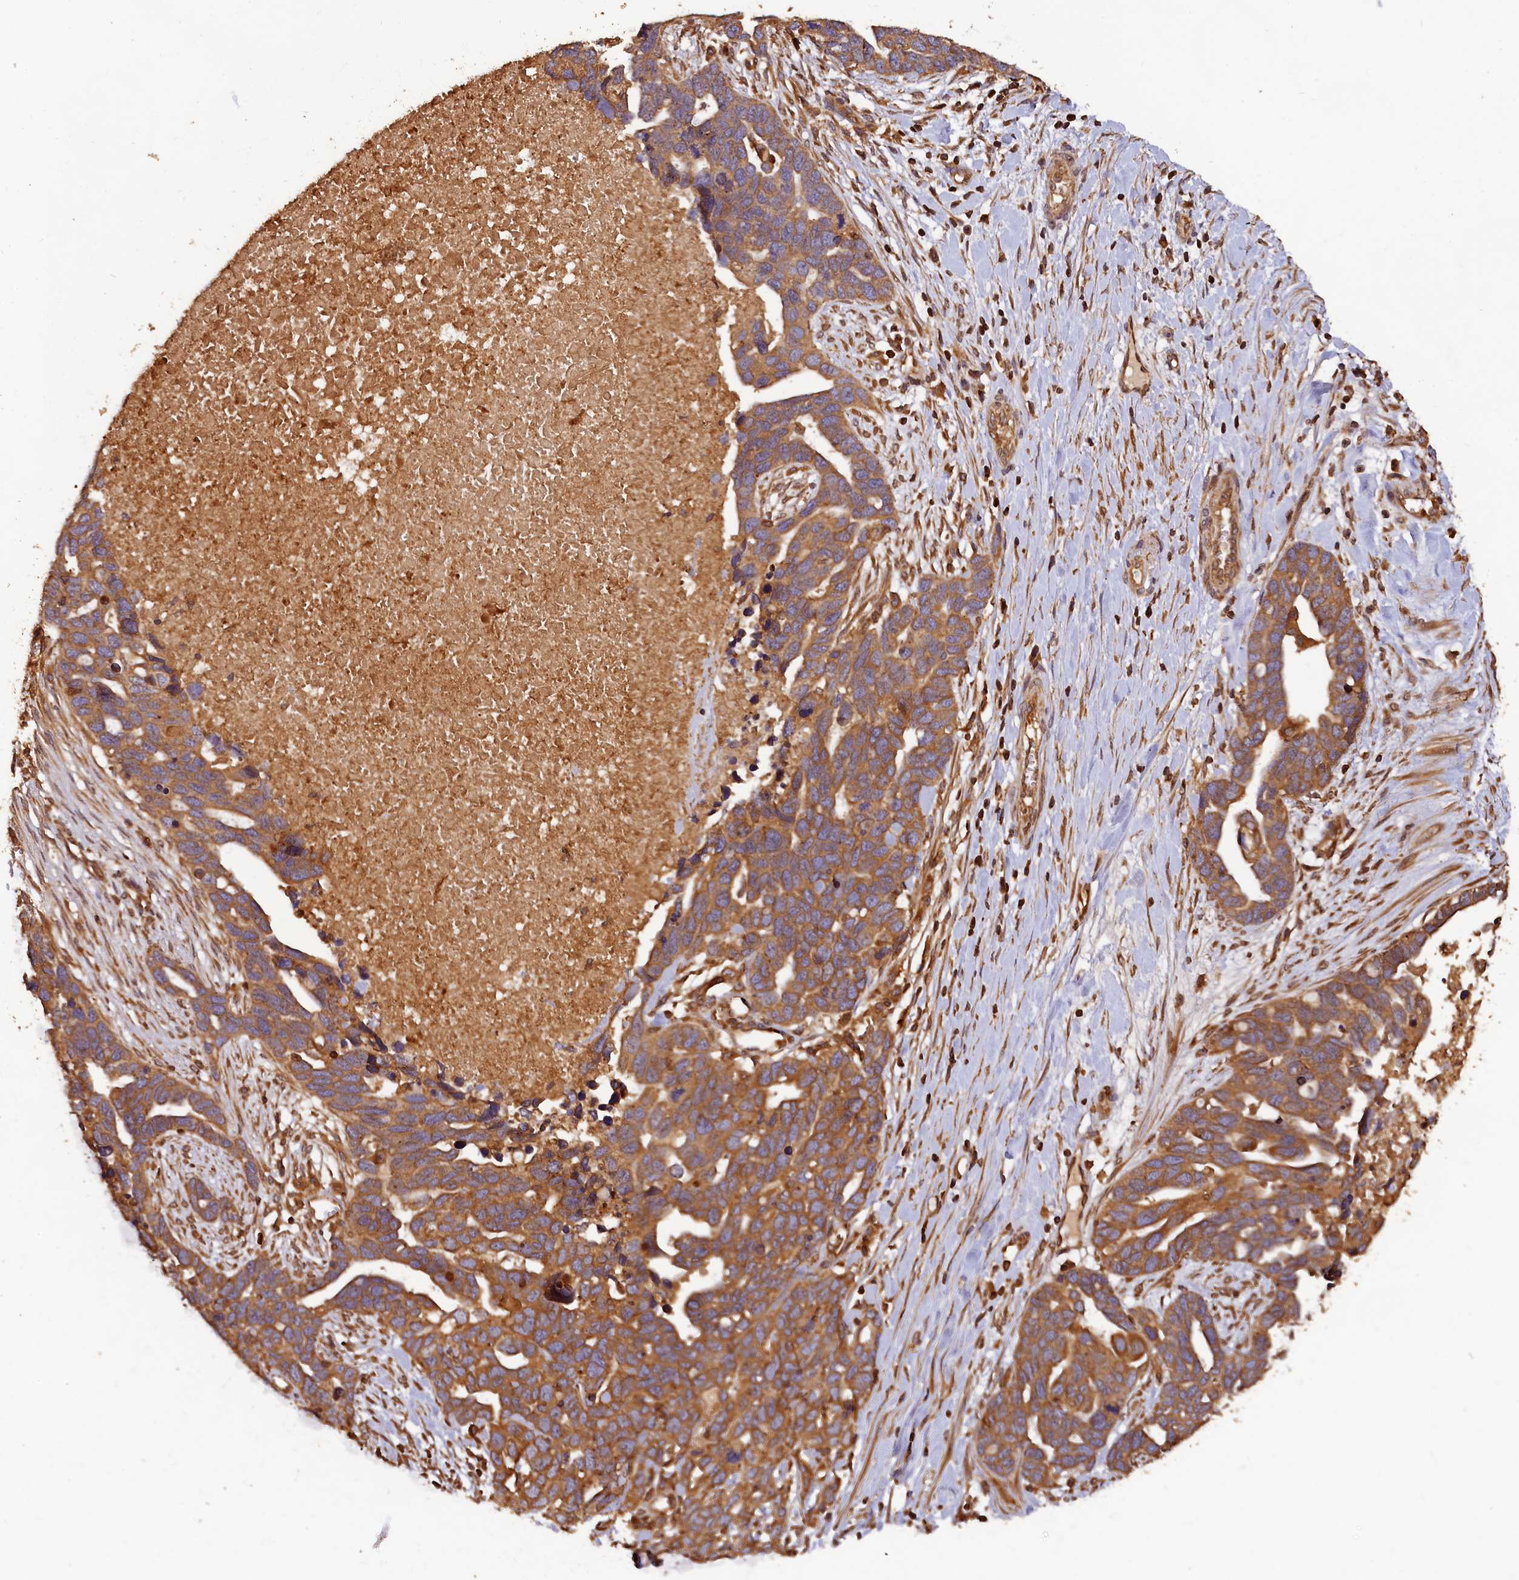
{"staining": {"intensity": "moderate", "quantity": ">75%", "location": "cytoplasmic/membranous"}, "tissue": "ovarian cancer", "cell_type": "Tumor cells", "image_type": "cancer", "snomed": [{"axis": "morphology", "description": "Cystadenocarcinoma, serous, NOS"}, {"axis": "topography", "description": "Ovary"}], "caption": "This histopathology image demonstrates ovarian cancer (serous cystadenocarcinoma) stained with immunohistochemistry (IHC) to label a protein in brown. The cytoplasmic/membranous of tumor cells show moderate positivity for the protein. Nuclei are counter-stained blue.", "gene": "HMOX2", "patient": {"sex": "female", "age": 54}}